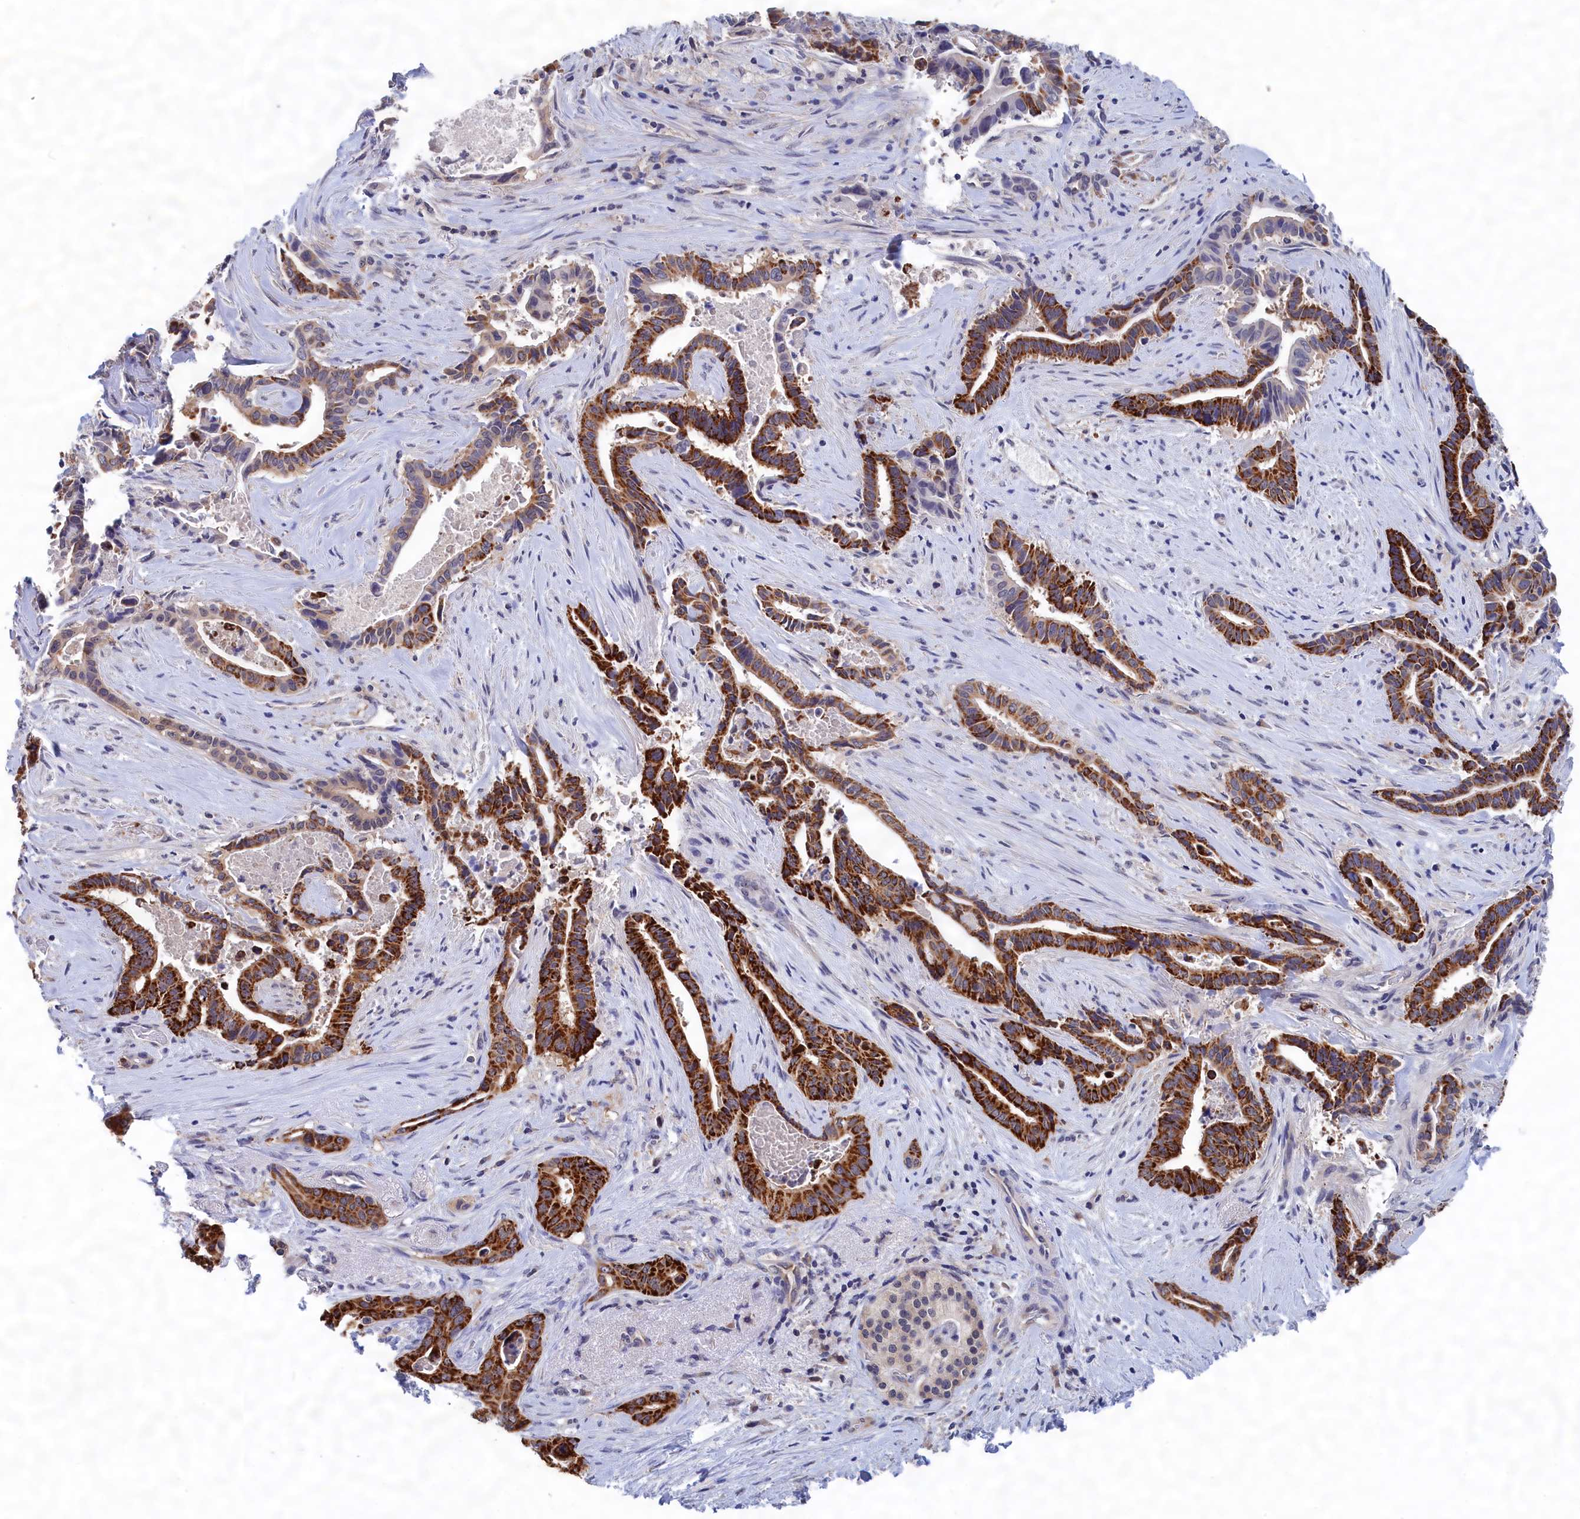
{"staining": {"intensity": "strong", "quantity": ">75%", "location": "cytoplasmic/membranous"}, "tissue": "pancreatic cancer", "cell_type": "Tumor cells", "image_type": "cancer", "snomed": [{"axis": "morphology", "description": "Adenocarcinoma, NOS"}, {"axis": "topography", "description": "Pancreas"}], "caption": "A brown stain highlights strong cytoplasmic/membranous expression of a protein in pancreatic adenocarcinoma tumor cells.", "gene": "PGP", "patient": {"sex": "female", "age": 77}}